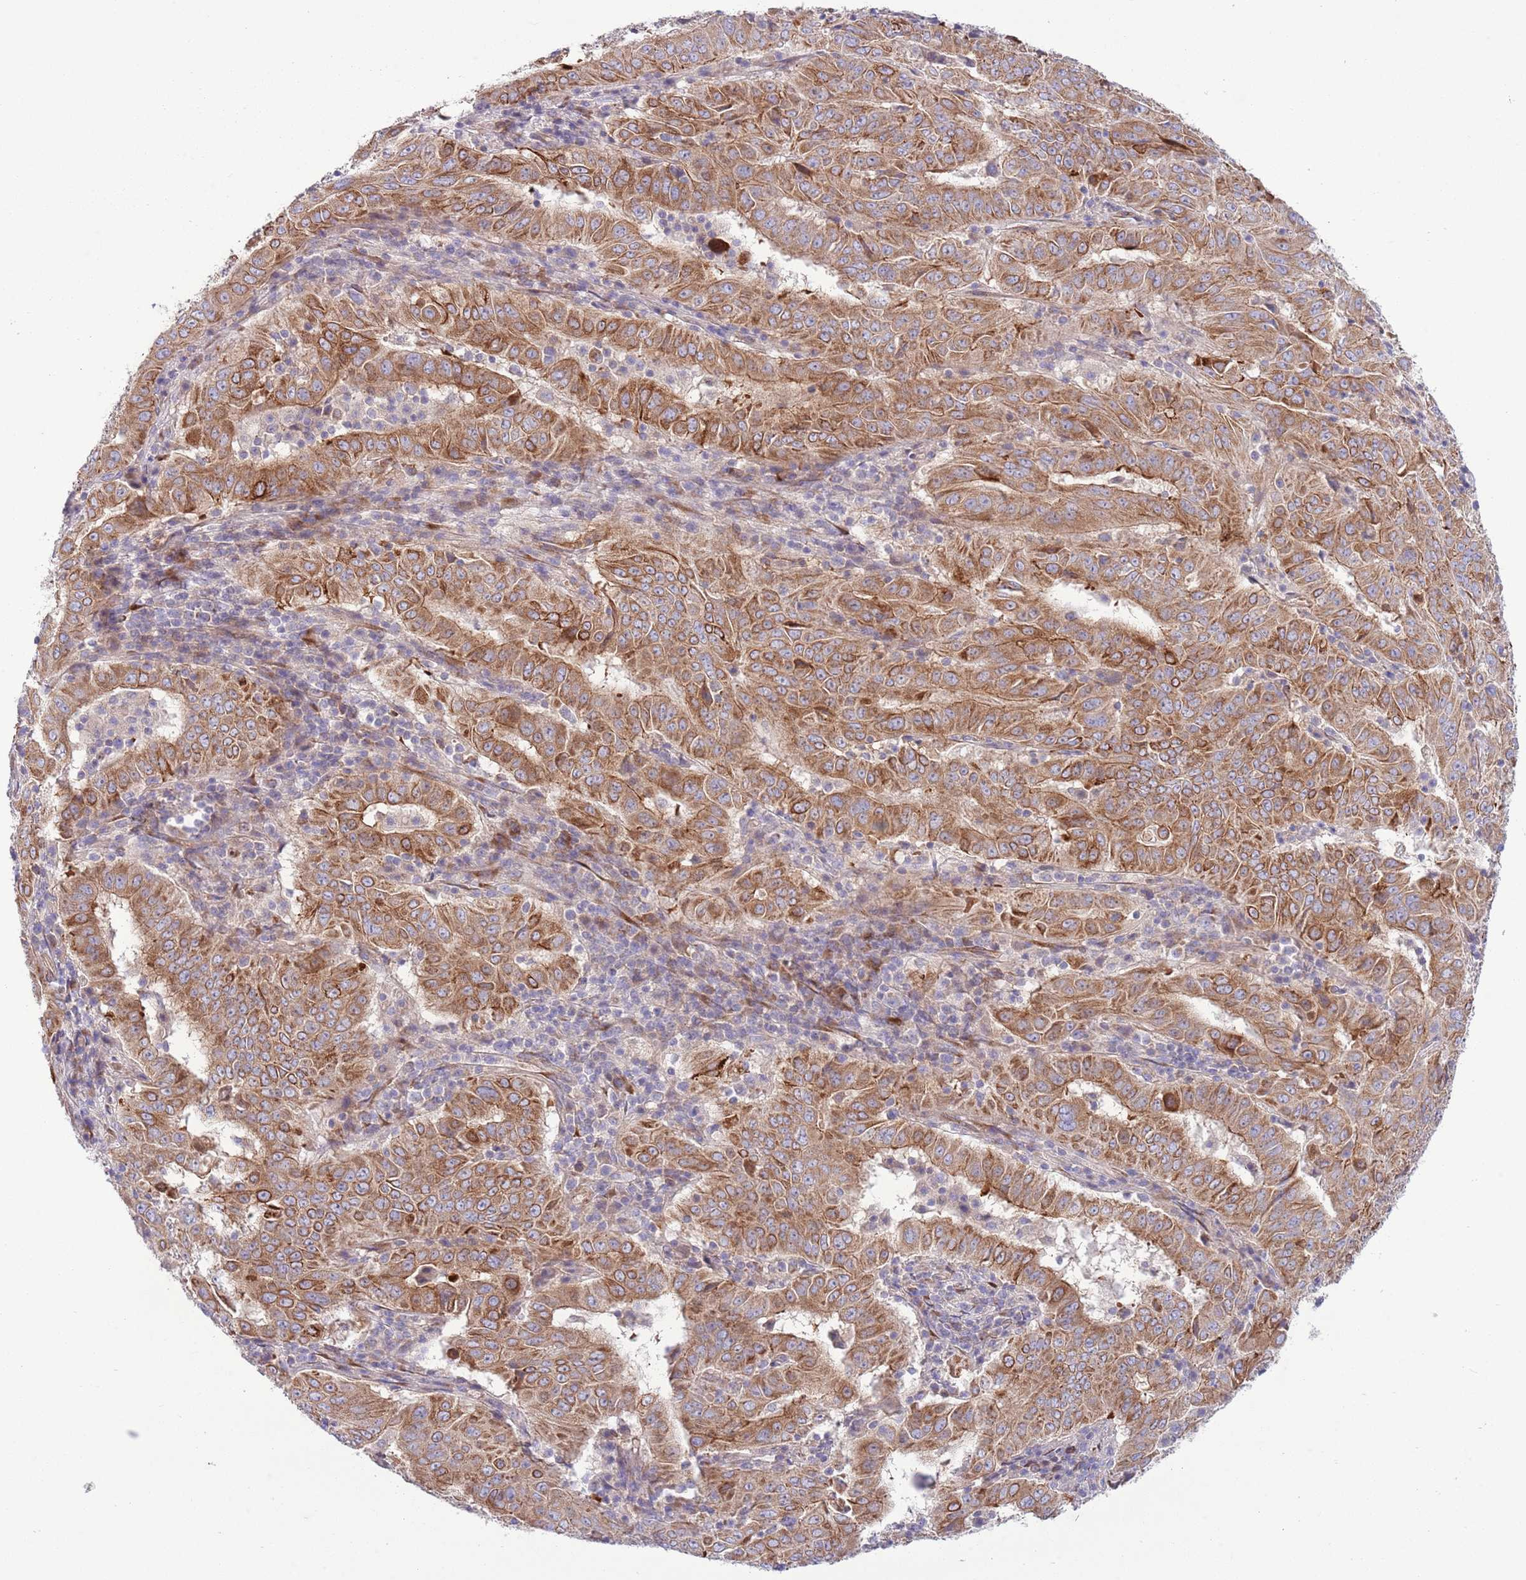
{"staining": {"intensity": "moderate", "quantity": ">75%", "location": "cytoplasmic/membranous"}, "tissue": "pancreatic cancer", "cell_type": "Tumor cells", "image_type": "cancer", "snomed": [{"axis": "morphology", "description": "Adenocarcinoma, NOS"}, {"axis": "topography", "description": "Pancreas"}], "caption": "Immunohistochemical staining of human pancreatic cancer displays medium levels of moderate cytoplasmic/membranous protein expression in approximately >75% of tumor cells.", "gene": "TOMM5", "patient": {"sex": "male", "age": 63}}